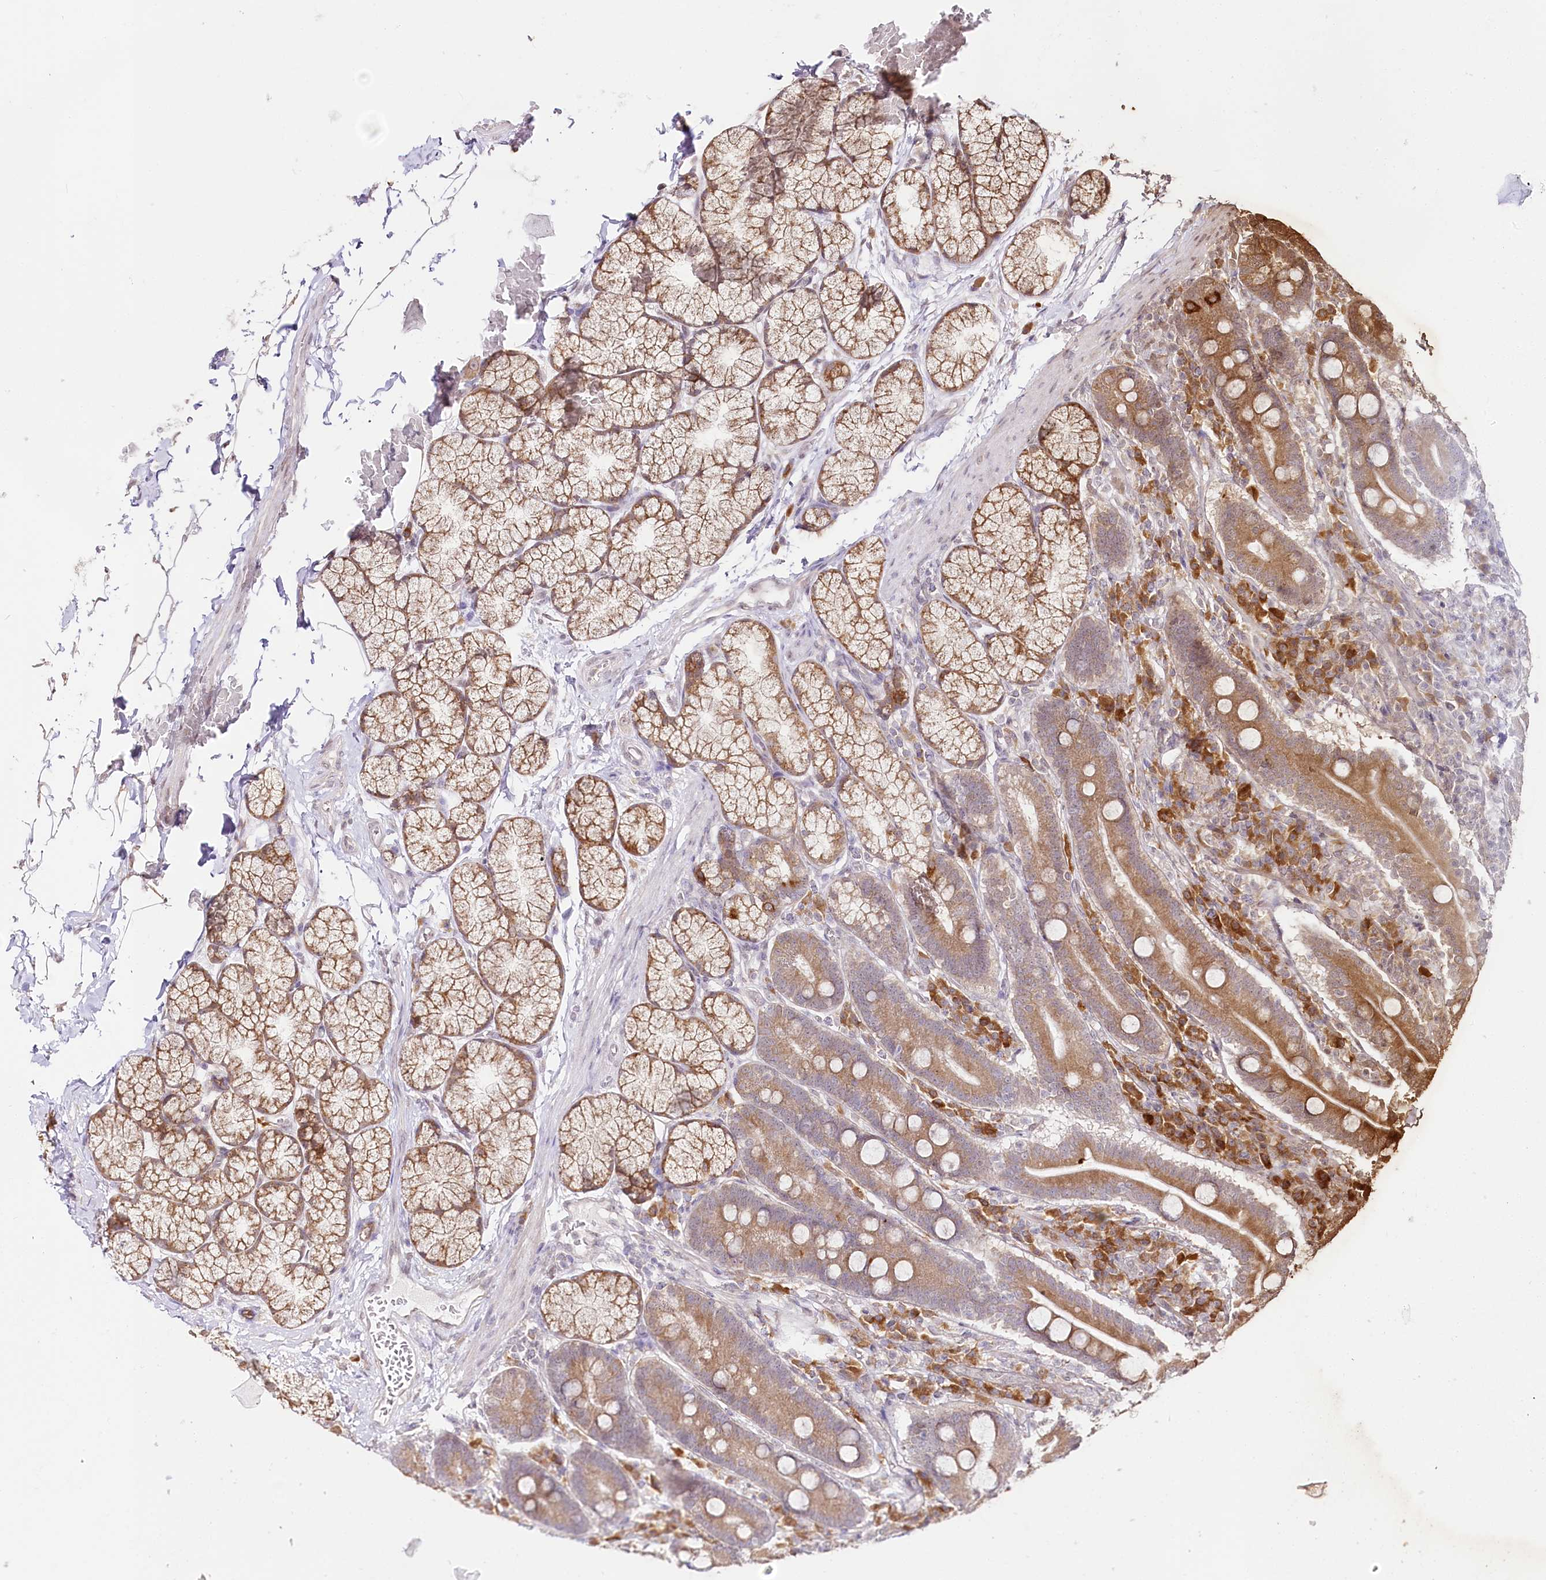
{"staining": {"intensity": "moderate", "quantity": ">75%", "location": "cytoplasmic/membranous"}, "tissue": "duodenum", "cell_type": "Glandular cells", "image_type": "normal", "snomed": [{"axis": "morphology", "description": "Normal tissue, NOS"}, {"axis": "topography", "description": "Duodenum"}], "caption": "IHC image of benign duodenum stained for a protein (brown), which shows medium levels of moderate cytoplasmic/membranous staining in approximately >75% of glandular cells.", "gene": "CNPY2", "patient": {"sex": "male", "age": 35}}